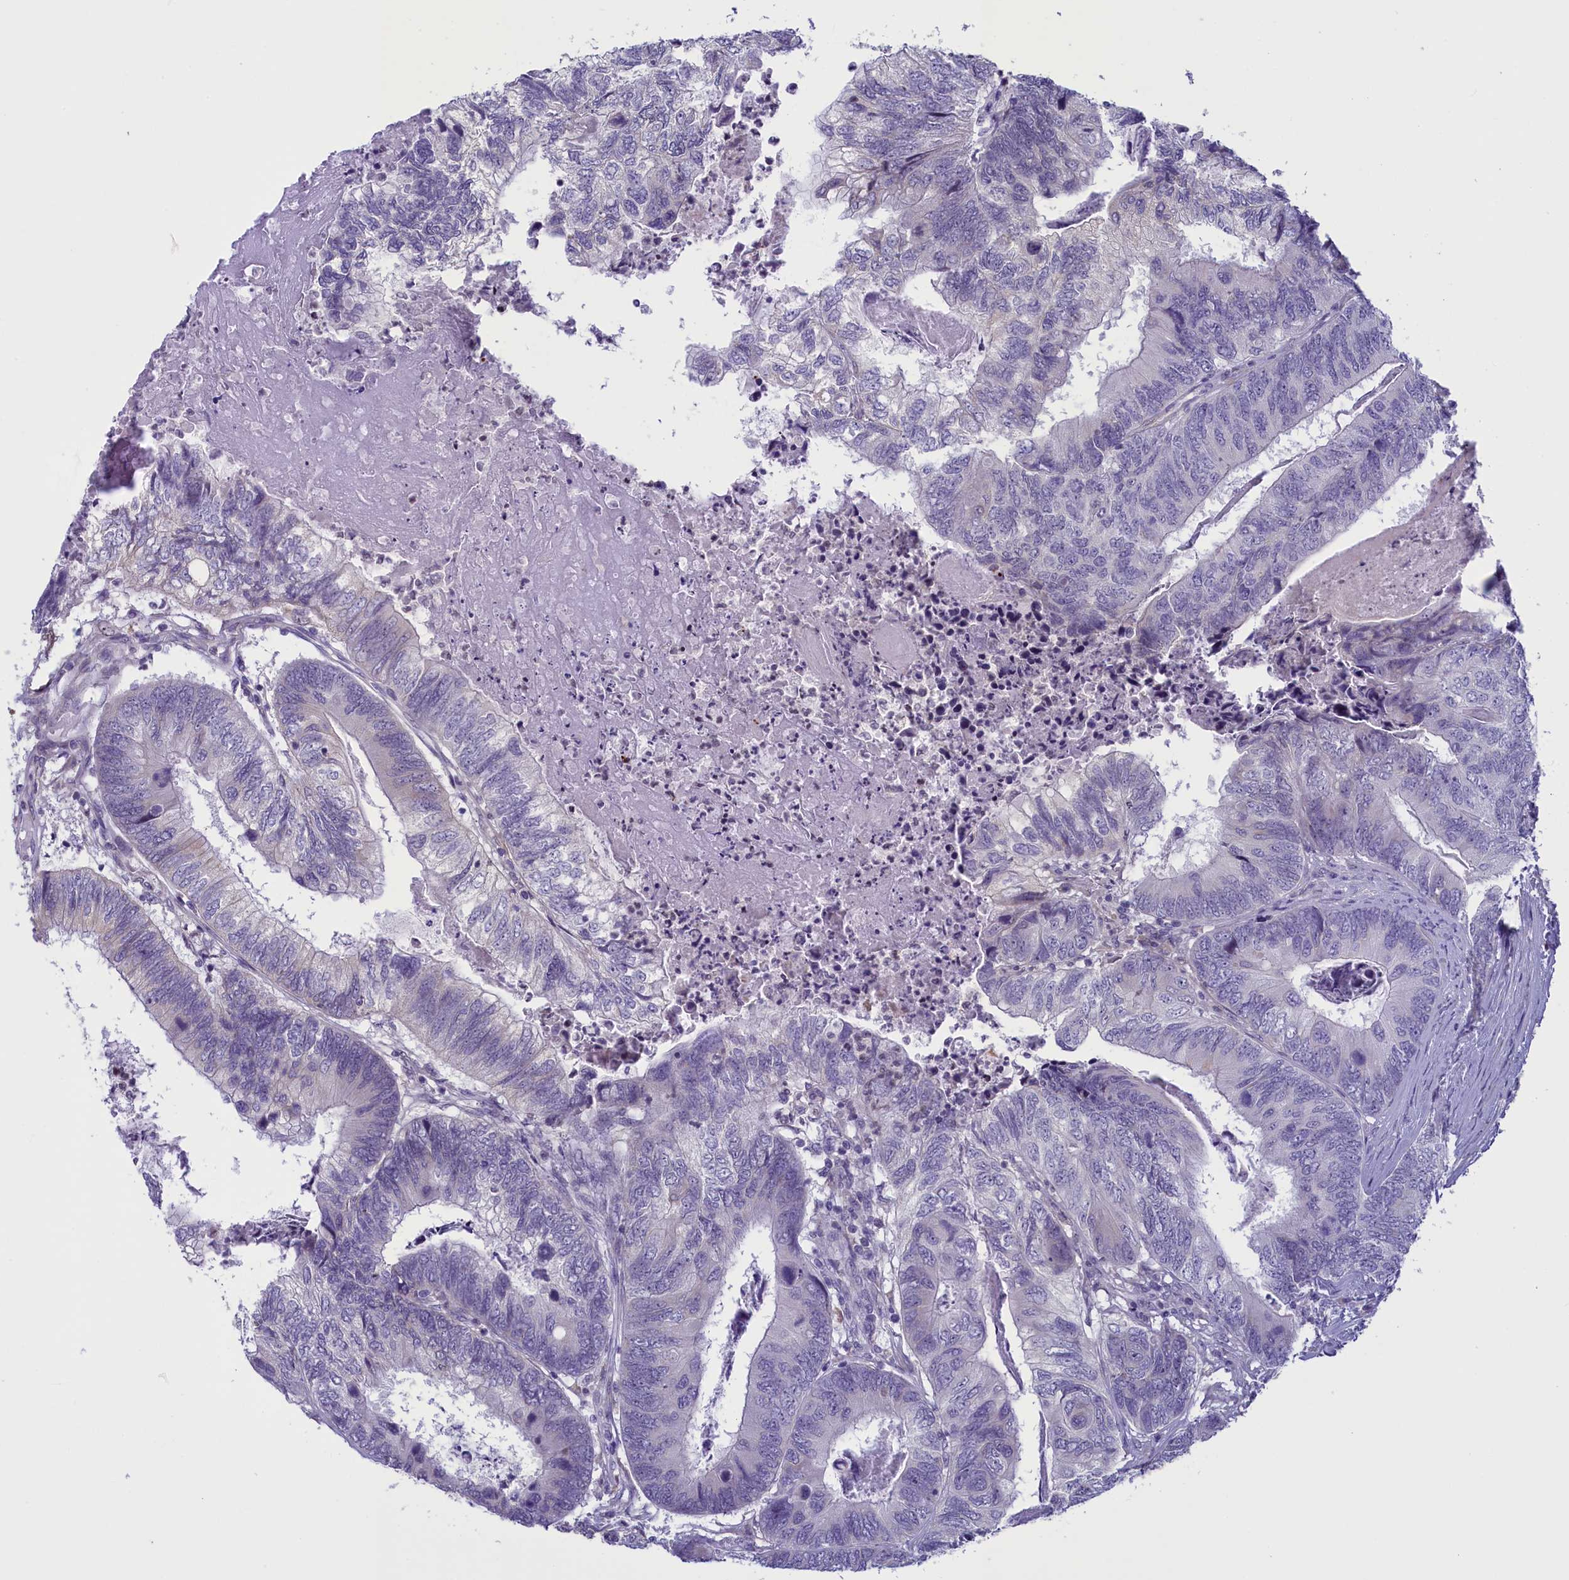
{"staining": {"intensity": "negative", "quantity": "none", "location": "none"}, "tissue": "colorectal cancer", "cell_type": "Tumor cells", "image_type": "cancer", "snomed": [{"axis": "morphology", "description": "Adenocarcinoma, NOS"}, {"axis": "topography", "description": "Colon"}], "caption": "The immunohistochemistry micrograph has no significant positivity in tumor cells of colorectal adenocarcinoma tissue.", "gene": "IGSF6", "patient": {"sex": "female", "age": 67}}